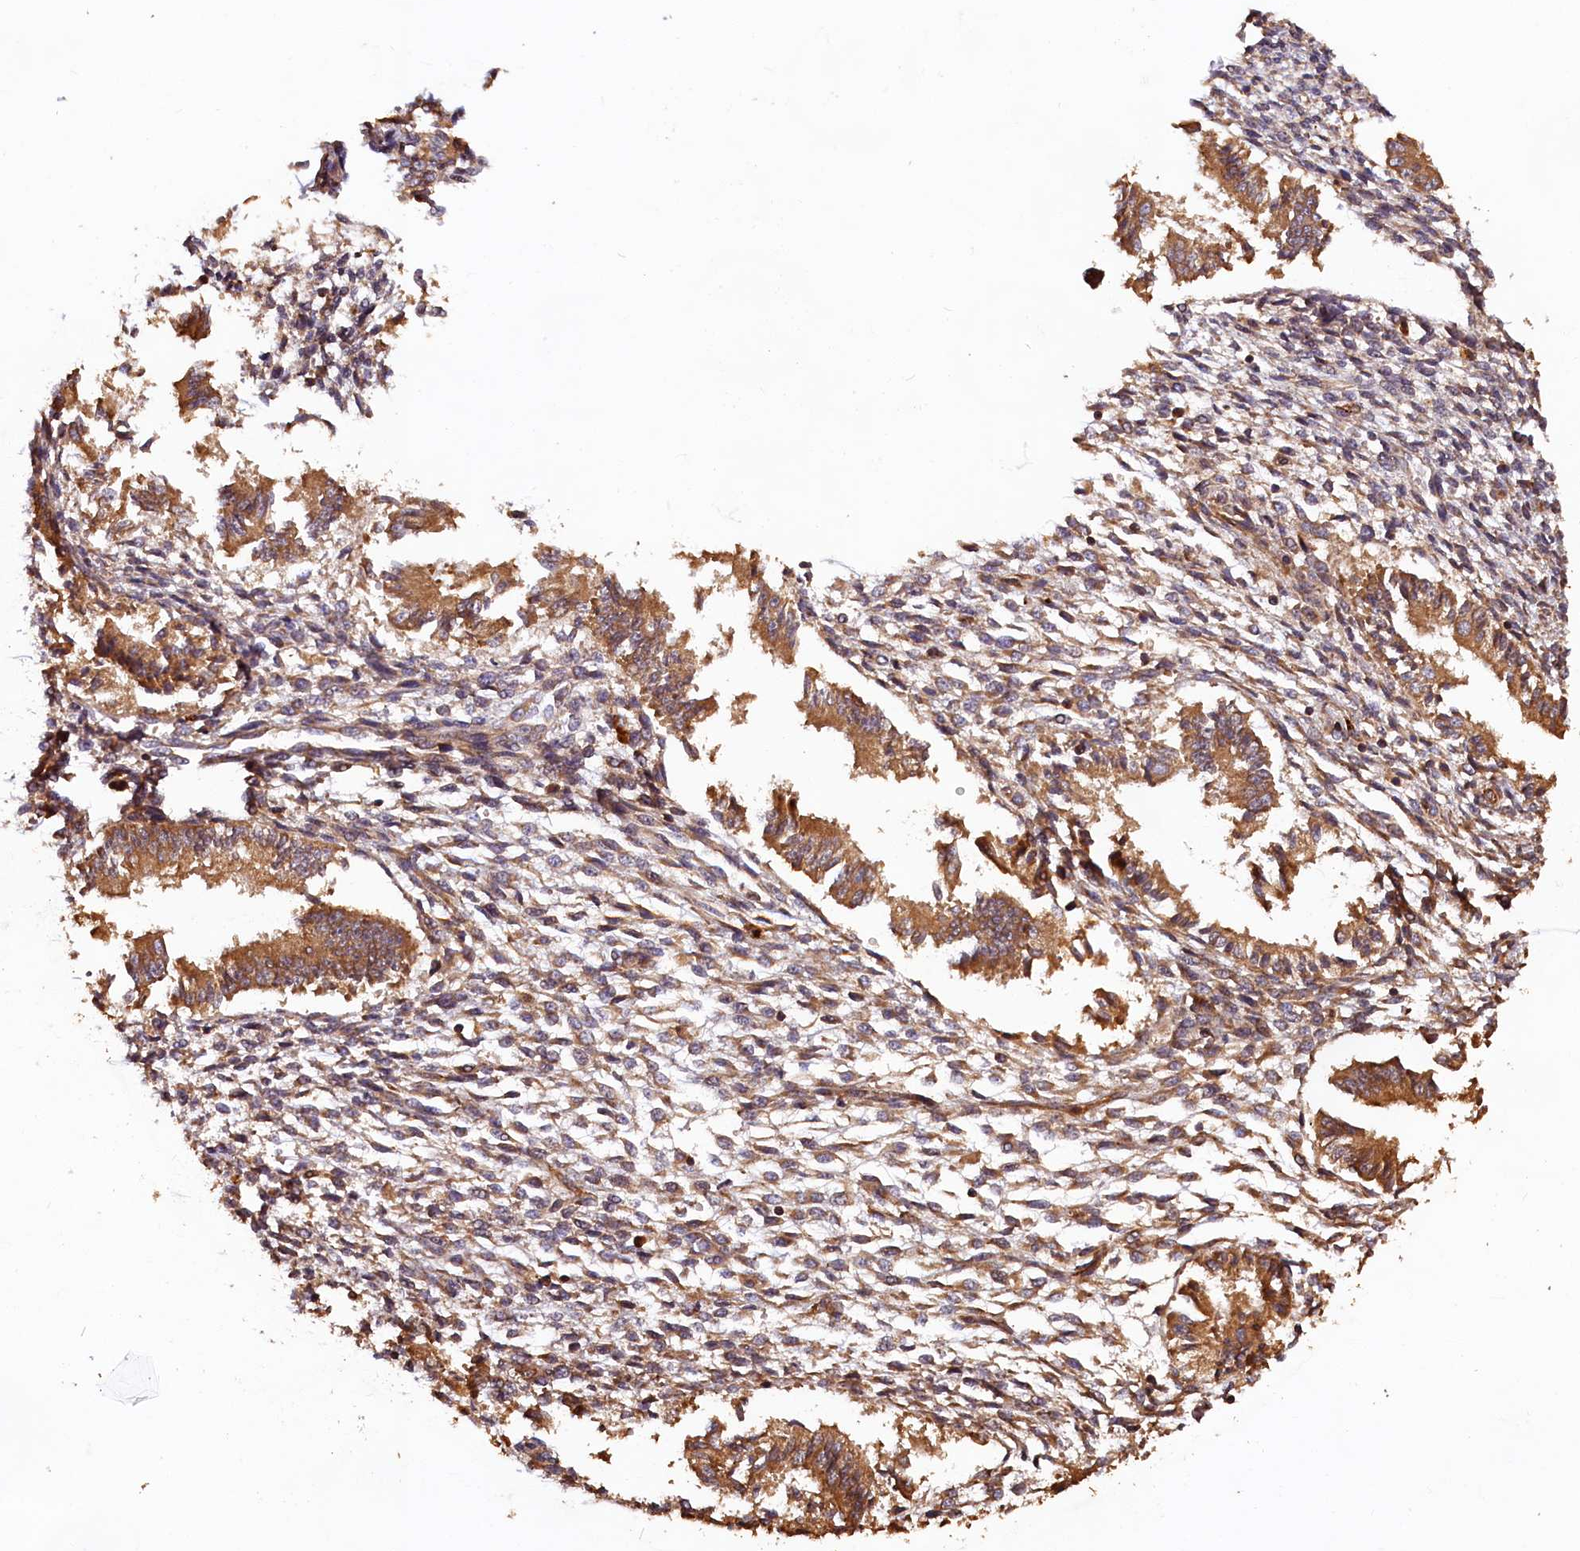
{"staining": {"intensity": "weak", "quantity": "25%-75%", "location": "cytoplasmic/membranous"}, "tissue": "endometrium", "cell_type": "Cells in endometrial stroma", "image_type": "normal", "snomed": [{"axis": "morphology", "description": "Normal tissue, NOS"}, {"axis": "topography", "description": "Uterus"}, {"axis": "topography", "description": "Endometrium"}], "caption": "The immunohistochemical stain labels weak cytoplasmic/membranous positivity in cells in endometrial stroma of unremarkable endometrium. (Brightfield microscopy of DAB IHC at high magnification).", "gene": "HMOX2", "patient": {"sex": "female", "age": 48}}